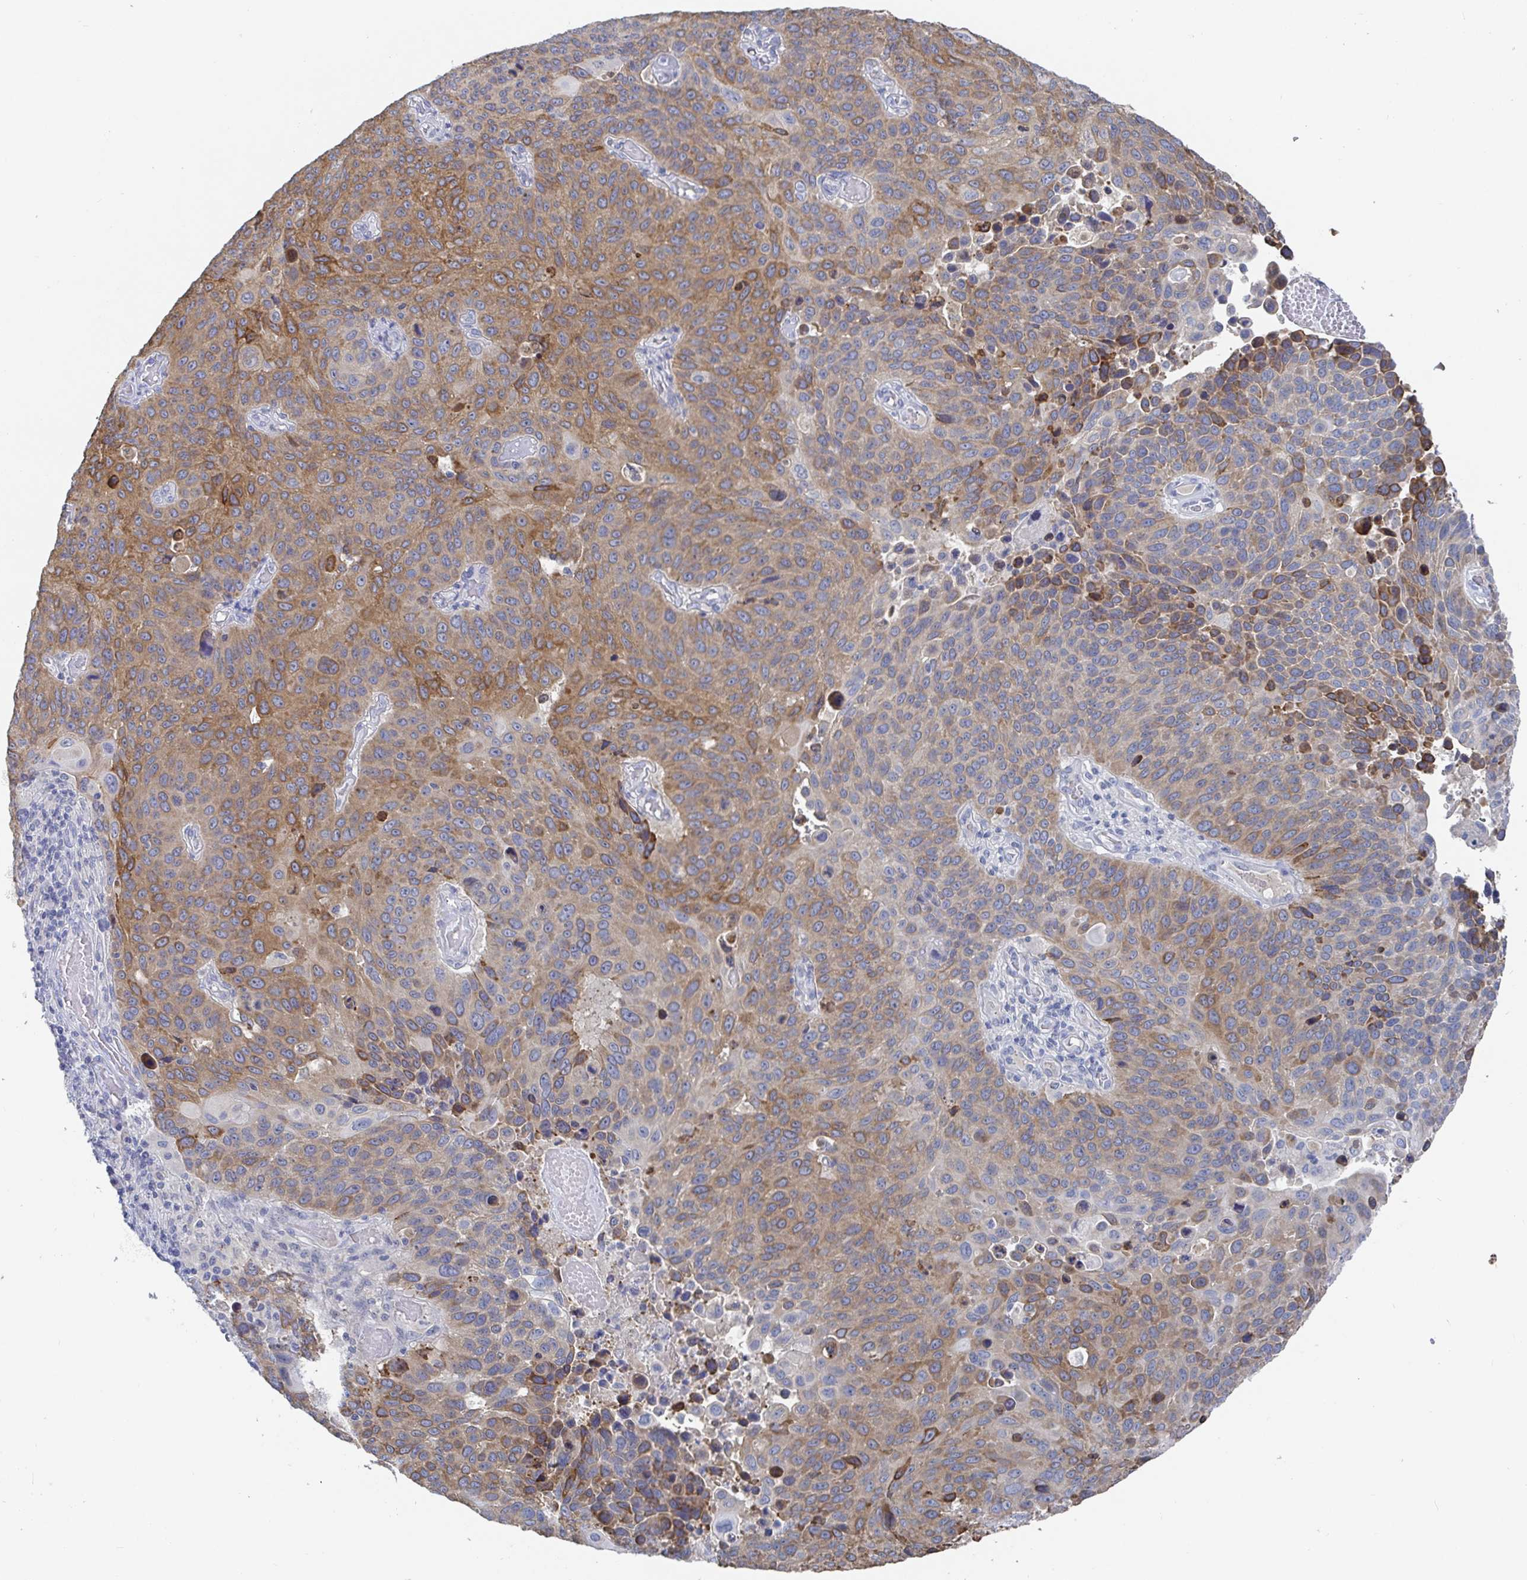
{"staining": {"intensity": "moderate", "quantity": "25%-75%", "location": "cytoplasmic/membranous"}, "tissue": "lung cancer", "cell_type": "Tumor cells", "image_type": "cancer", "snomed": [{"axis": "morphology", "description": "Squamous cell carcinoma, NOS"}, {"axis": "topography", "description": "Lung"}], "caption": "Immunohistochemical staining of lung squamous cell carcinoma shows medium levels of moderate cytoplasmic/membranous protein staining in about 25%-75% of tumor cells. (Stains: DAB in brown, nuclei in blue, Microscopy: brightfield microscopy at high magnification).", "gene": "ZNF430", "patient": {"sex": "male", "age": 68}}